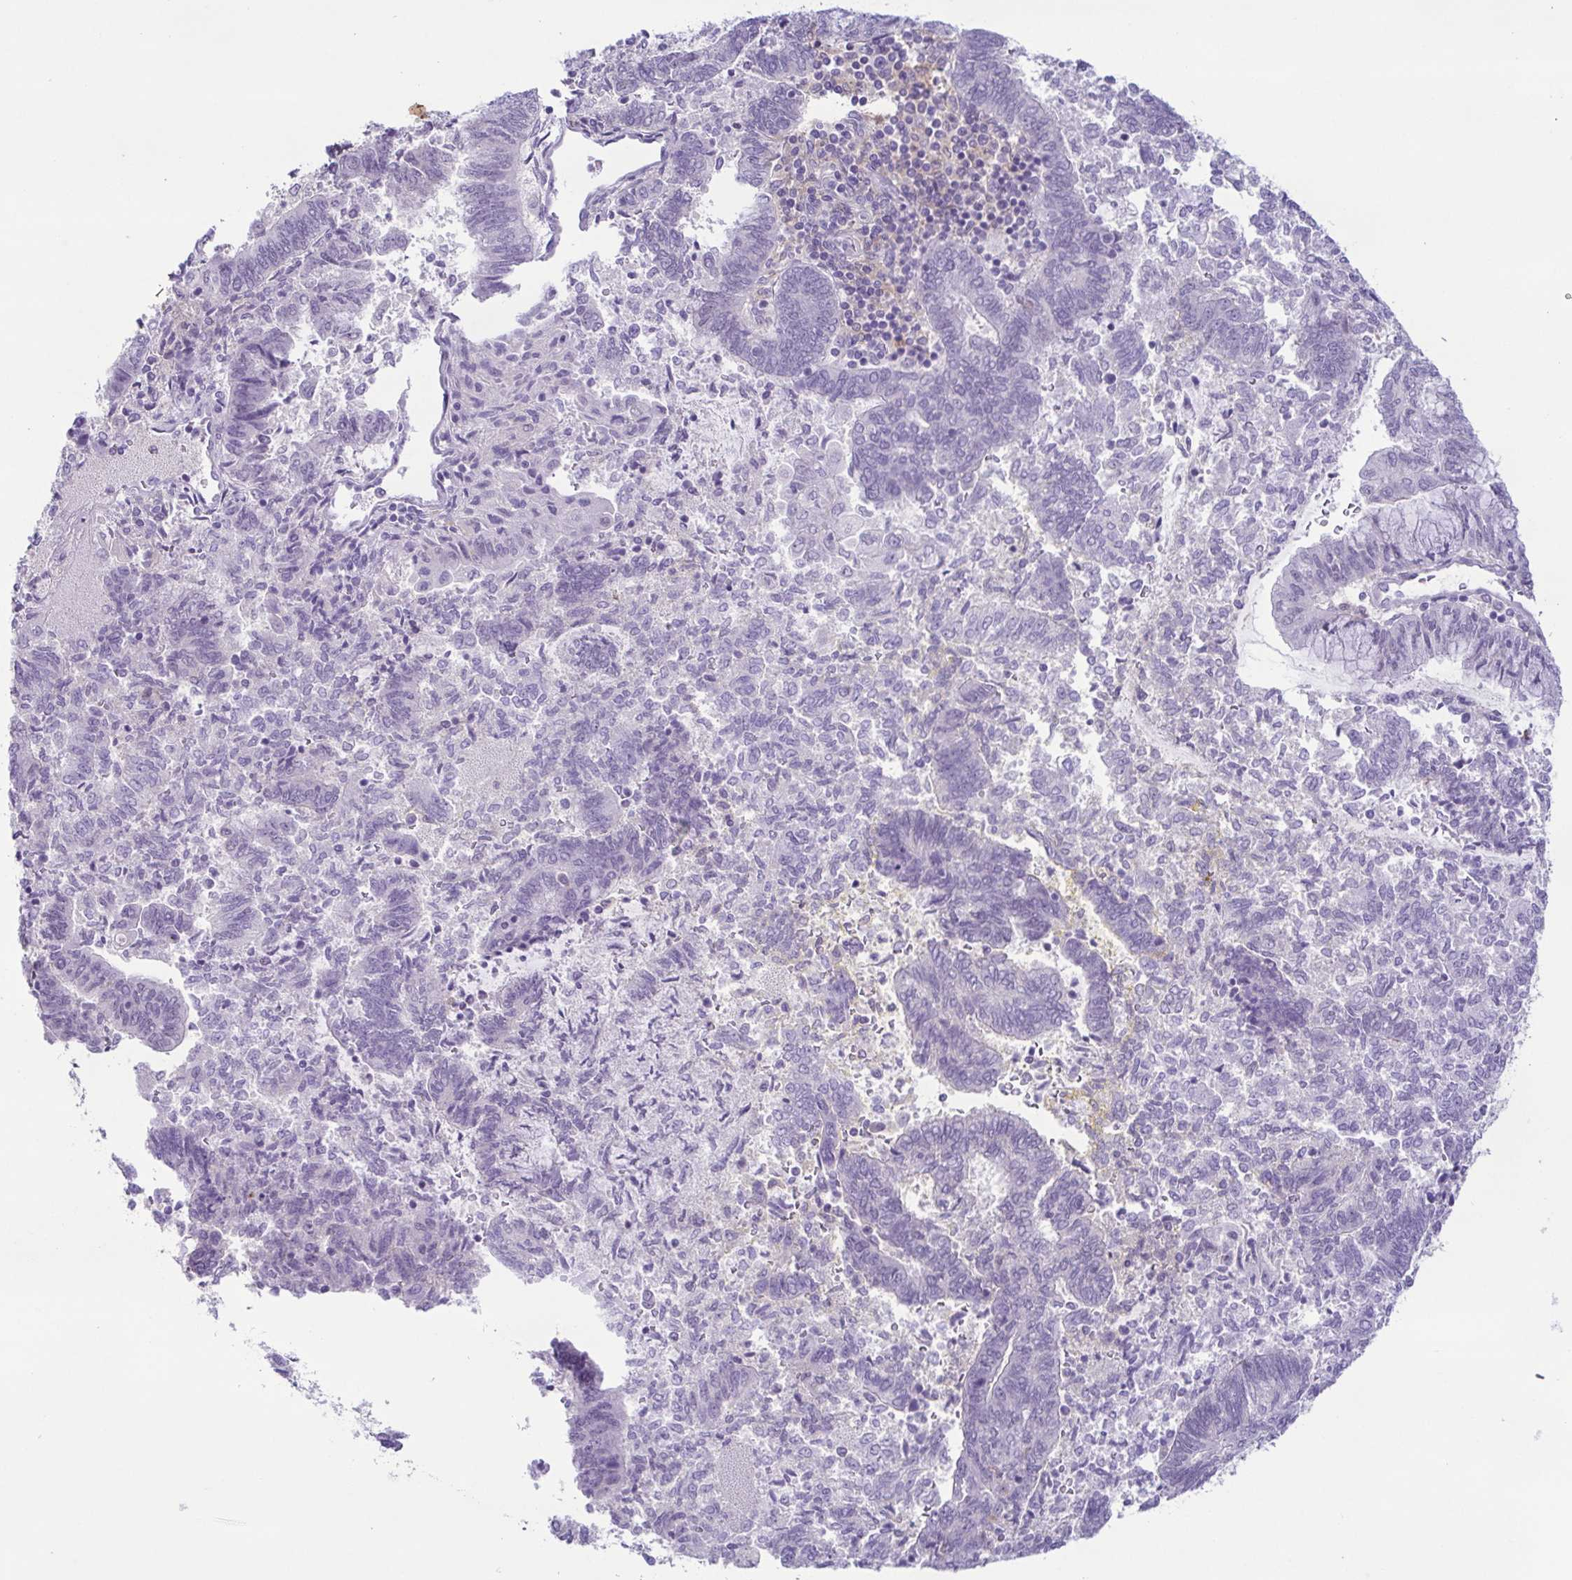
{"staining": {"intensity": "negative", "quantity": "none", "location": "none"}, "tissue": "endometrial cancer", "cell_type": "Tumor cells", "image_type": "cancer", "snomed": [{"axis": "morphology", "description": "Adenocarcinoma, NOS"}, {"axis": "topography", "description": "Endometrium"}], "caption": "High magnification brightfield microscopy of endometrial cancer (adenocarcinoma) stained with DAB (brown) and counterstained with hematoxylin (blue): tumor cells show no significant expression.", "gene": "TERT", "patient": {"sex": "female", "age": 65}}